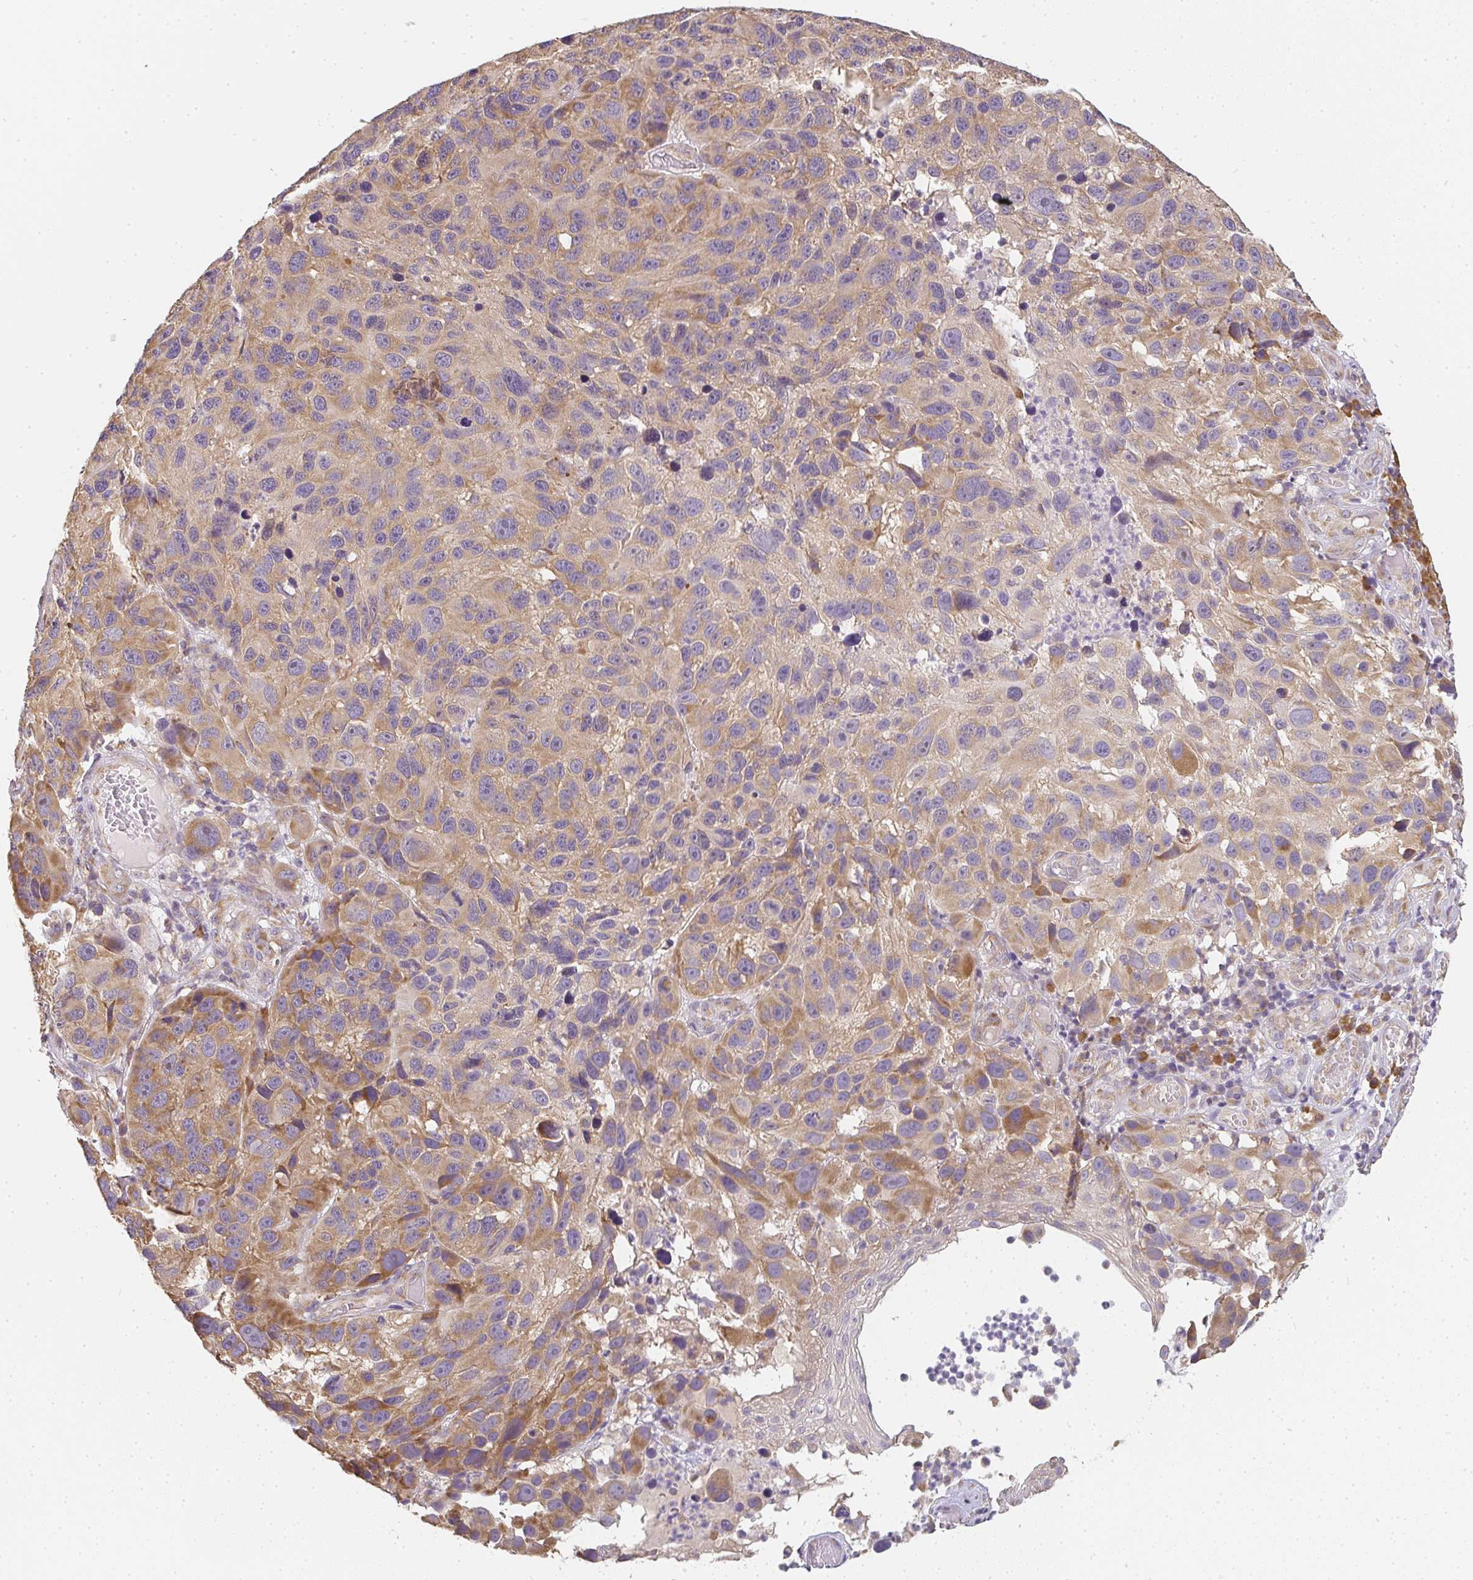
{"staining": {"intensity": "moderate", "quantity": ">75%", "location": "cytoplasmic/membranous"}, "tissue": "melanoma", "cell_type": "Tumor cells", "image_type": "cancer", "snomed": [{"axis": "morphology", "description": "Malignant melanoma, NOS"}, {"axis": "topography", "description": "Skin"}], "caption": "A medium amount of moderate cytoplasmic/membranous expression is appreciated in about >75% of tumor cells in malignant melanoma tissue.", "gene": "SLC35B3", "patient": {"sex": "male", "age": 53}}